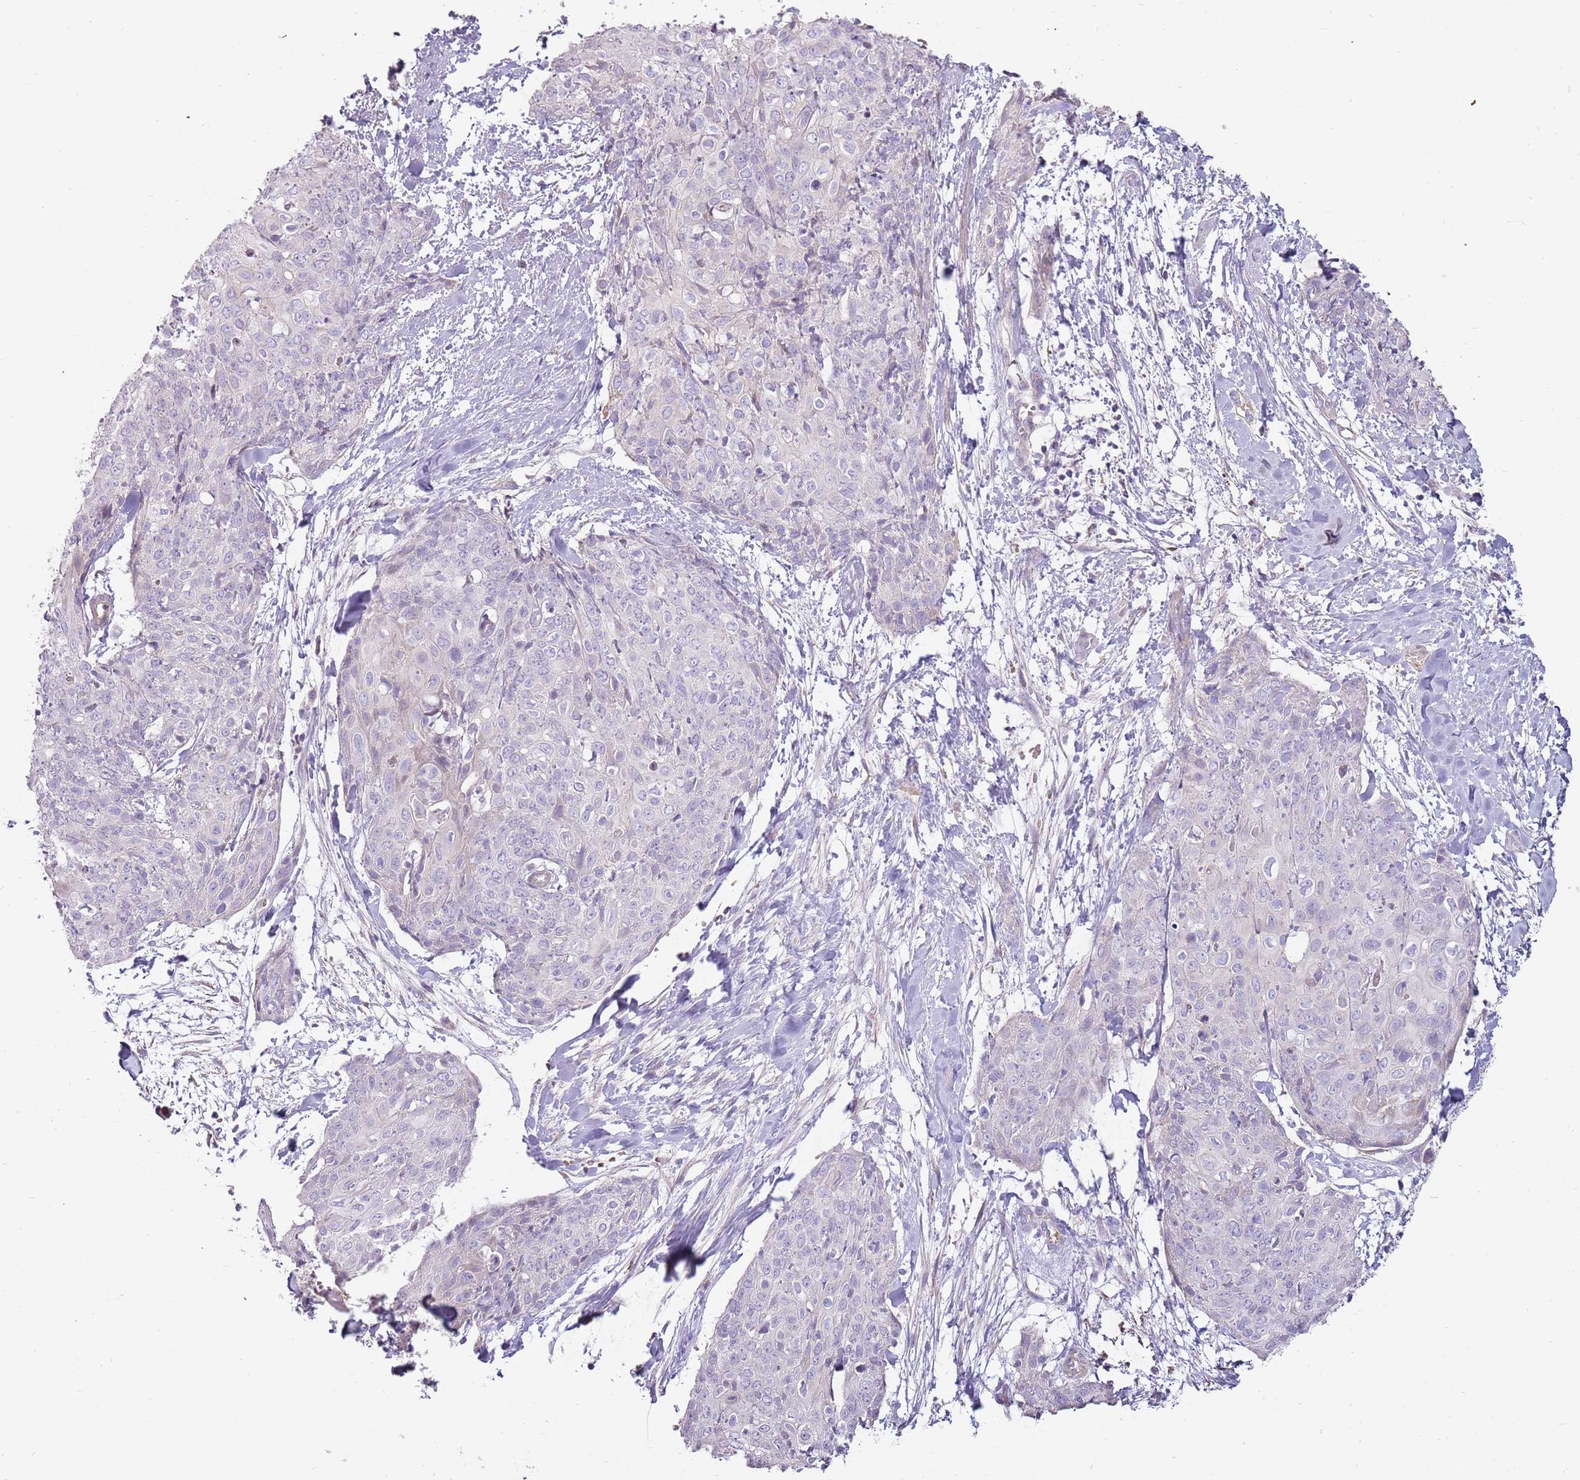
{"staining": {"intensity": "negative", "quantity": "none", "location": "none"}, "tissue": "skin cancer", "cell_type": "Tumor cells", "image_type": "cancer", "snomed": [{"axis": "morphology", "description": "Squamous cell carcinoma, NOS"}, {"axis": "topography", "description": "Skin"}, {"axis": "topography", "description": "Vulva"}], "caption": "Immunohistochemistry (IHC) micrograph of squamous cell carcinoma (skin) stained for a protein (brown), which exhibits no positivity in tumor cells.", "gene": "MCUB", "patient": {"sex": "female", "age": 85}}